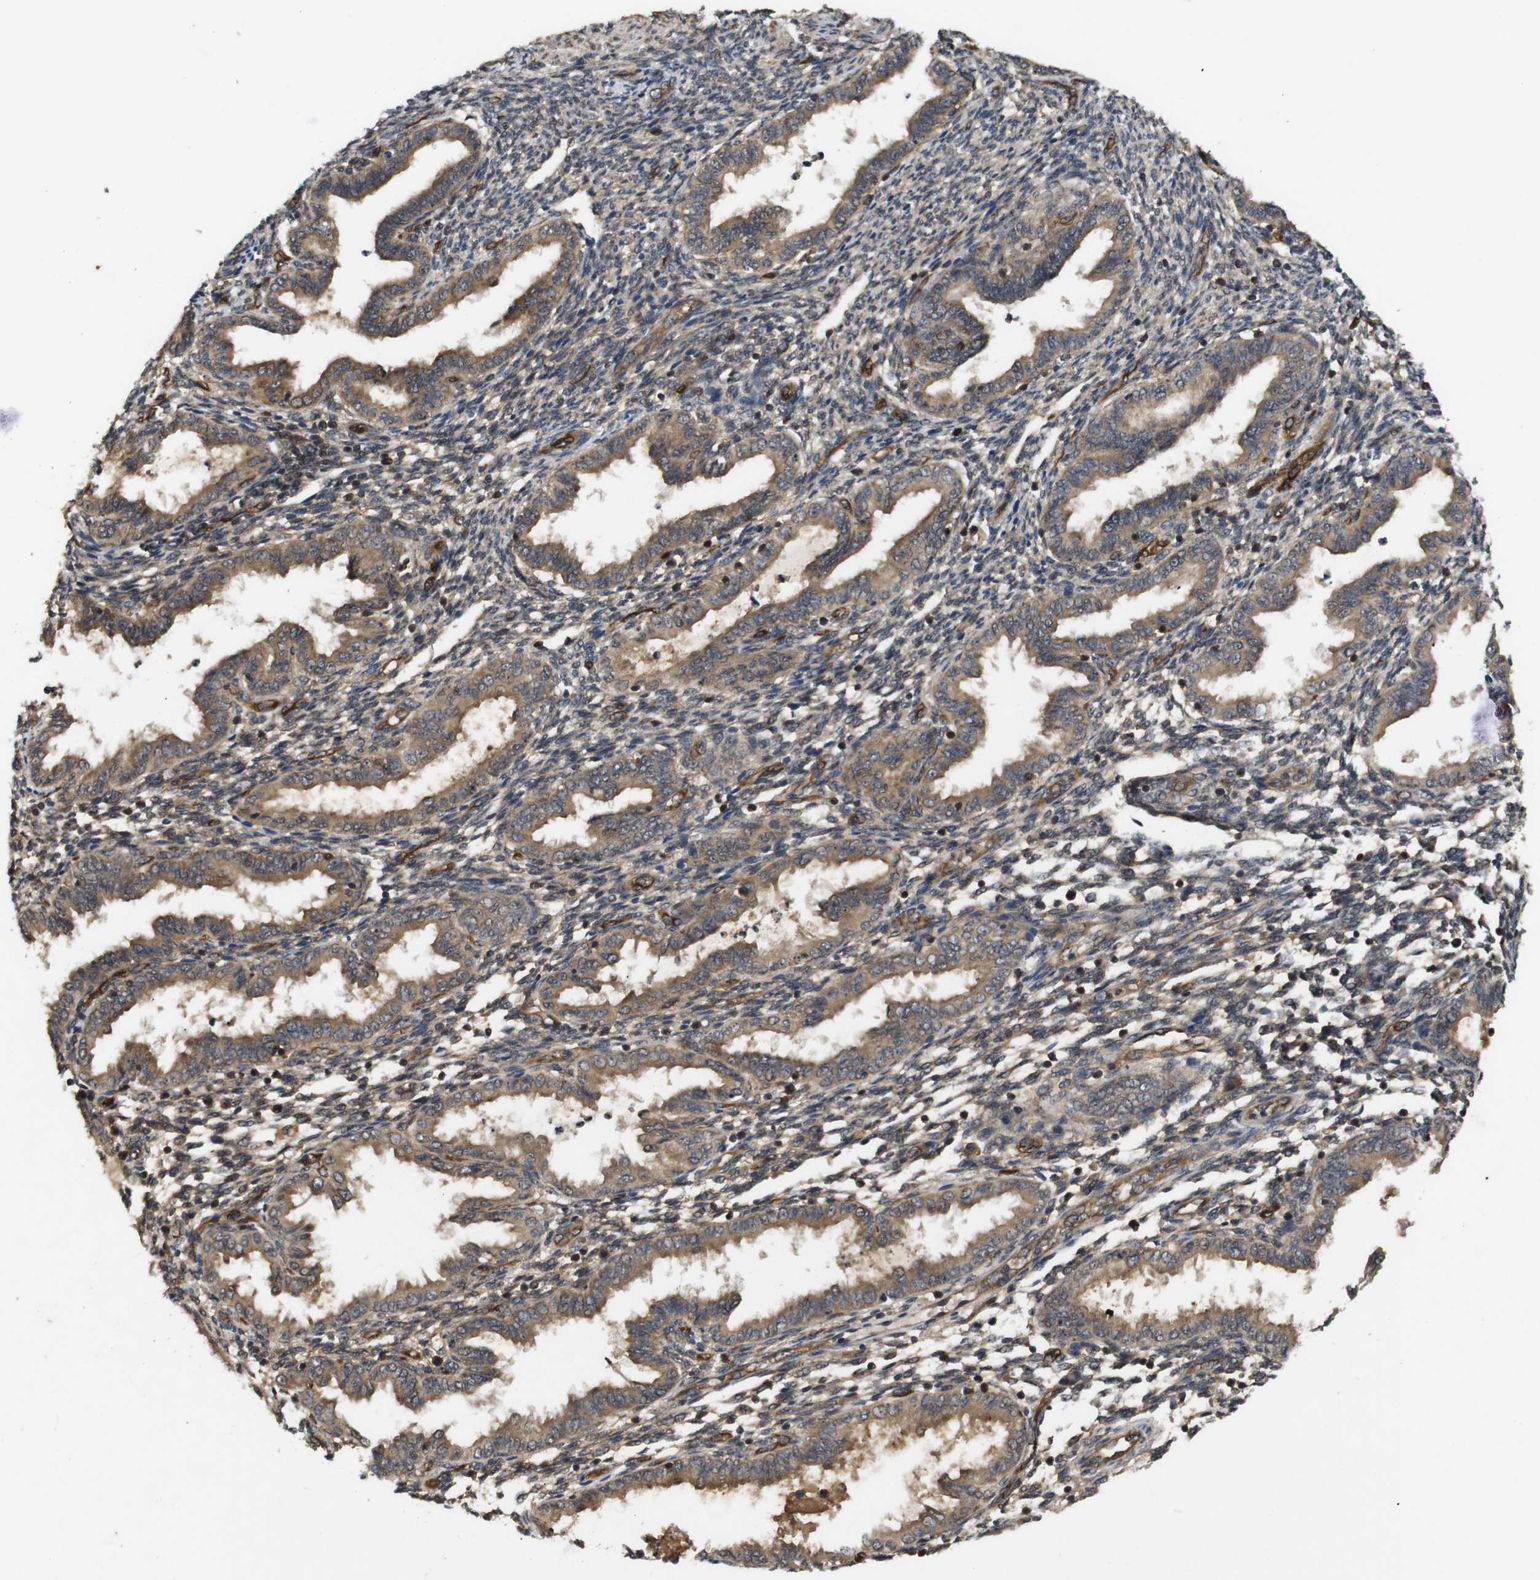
{"staining": {"intensity": "weak", "quantity": ">75%", "location": "cytoplasmic/membranous"}, "tissue": "endometrium", "cell_type": "Cells in endometrial stroma", "image_type": "normal", "snomed": [{"axis": "morphology", "description": "Normal tissue, NOS"}, {"axis": "topography", "description": "Endometrium"}], "caption": "The micrograph reveals immunohistochemical staining of unremarkable endometrium. There is weak cytoplasmic/membranous expression is appreciated in about >75% of cells in endometrial stroma. The staining was performed using DAB, with brown indicating positive protein expression. Nuclei are stained blue with hematoxylin.", "gene": "RIPK1", "patient": {"sex": "female", "age": 33}}